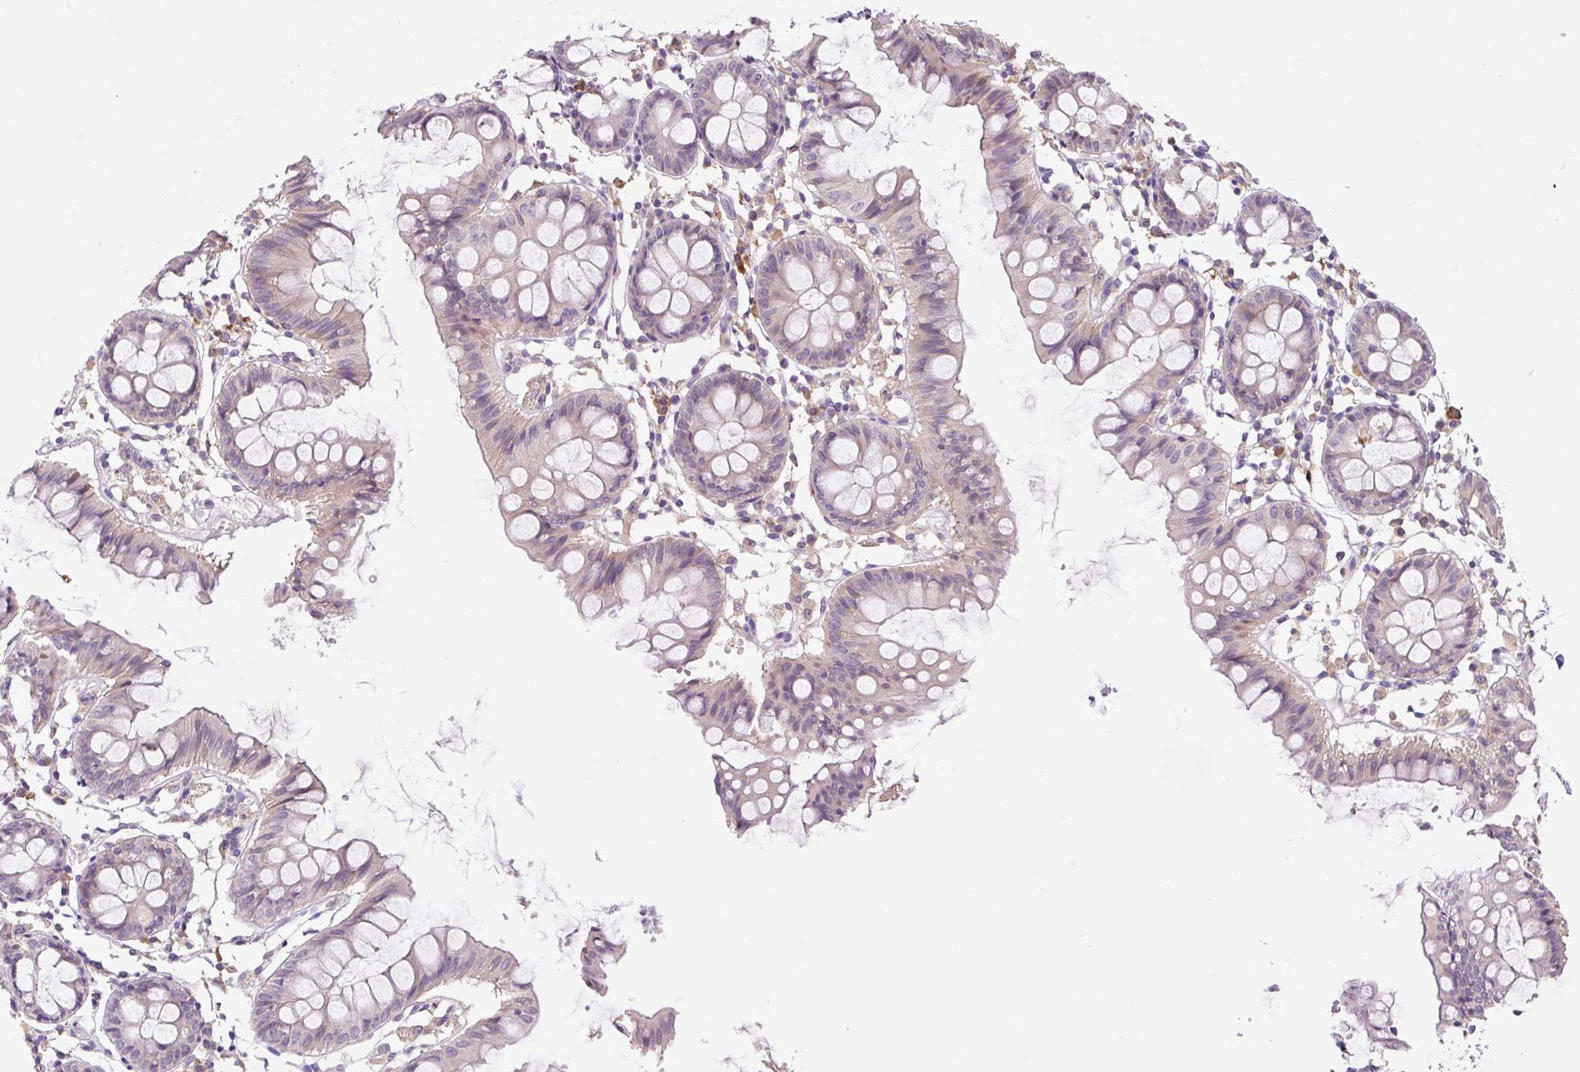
{"staining": {"intensity": "negative", "quantity": "none", "location": "none"}, "tissue": "colon", "cell_type": "Endothelial cells", "image_type": "normal", "snomed": [{"axis": "morphology", "description": "Normal tissue, NOS"}, {"axis": "topography", "description": "Colon"}], "caption": "DAB (3,3'-diaminobenzidine) immunohistochemical staining of normal colon displays no significant positivity in endothelial cells.", "gene": "FZD5", "patient": {"sex": "female", "age": 84}}